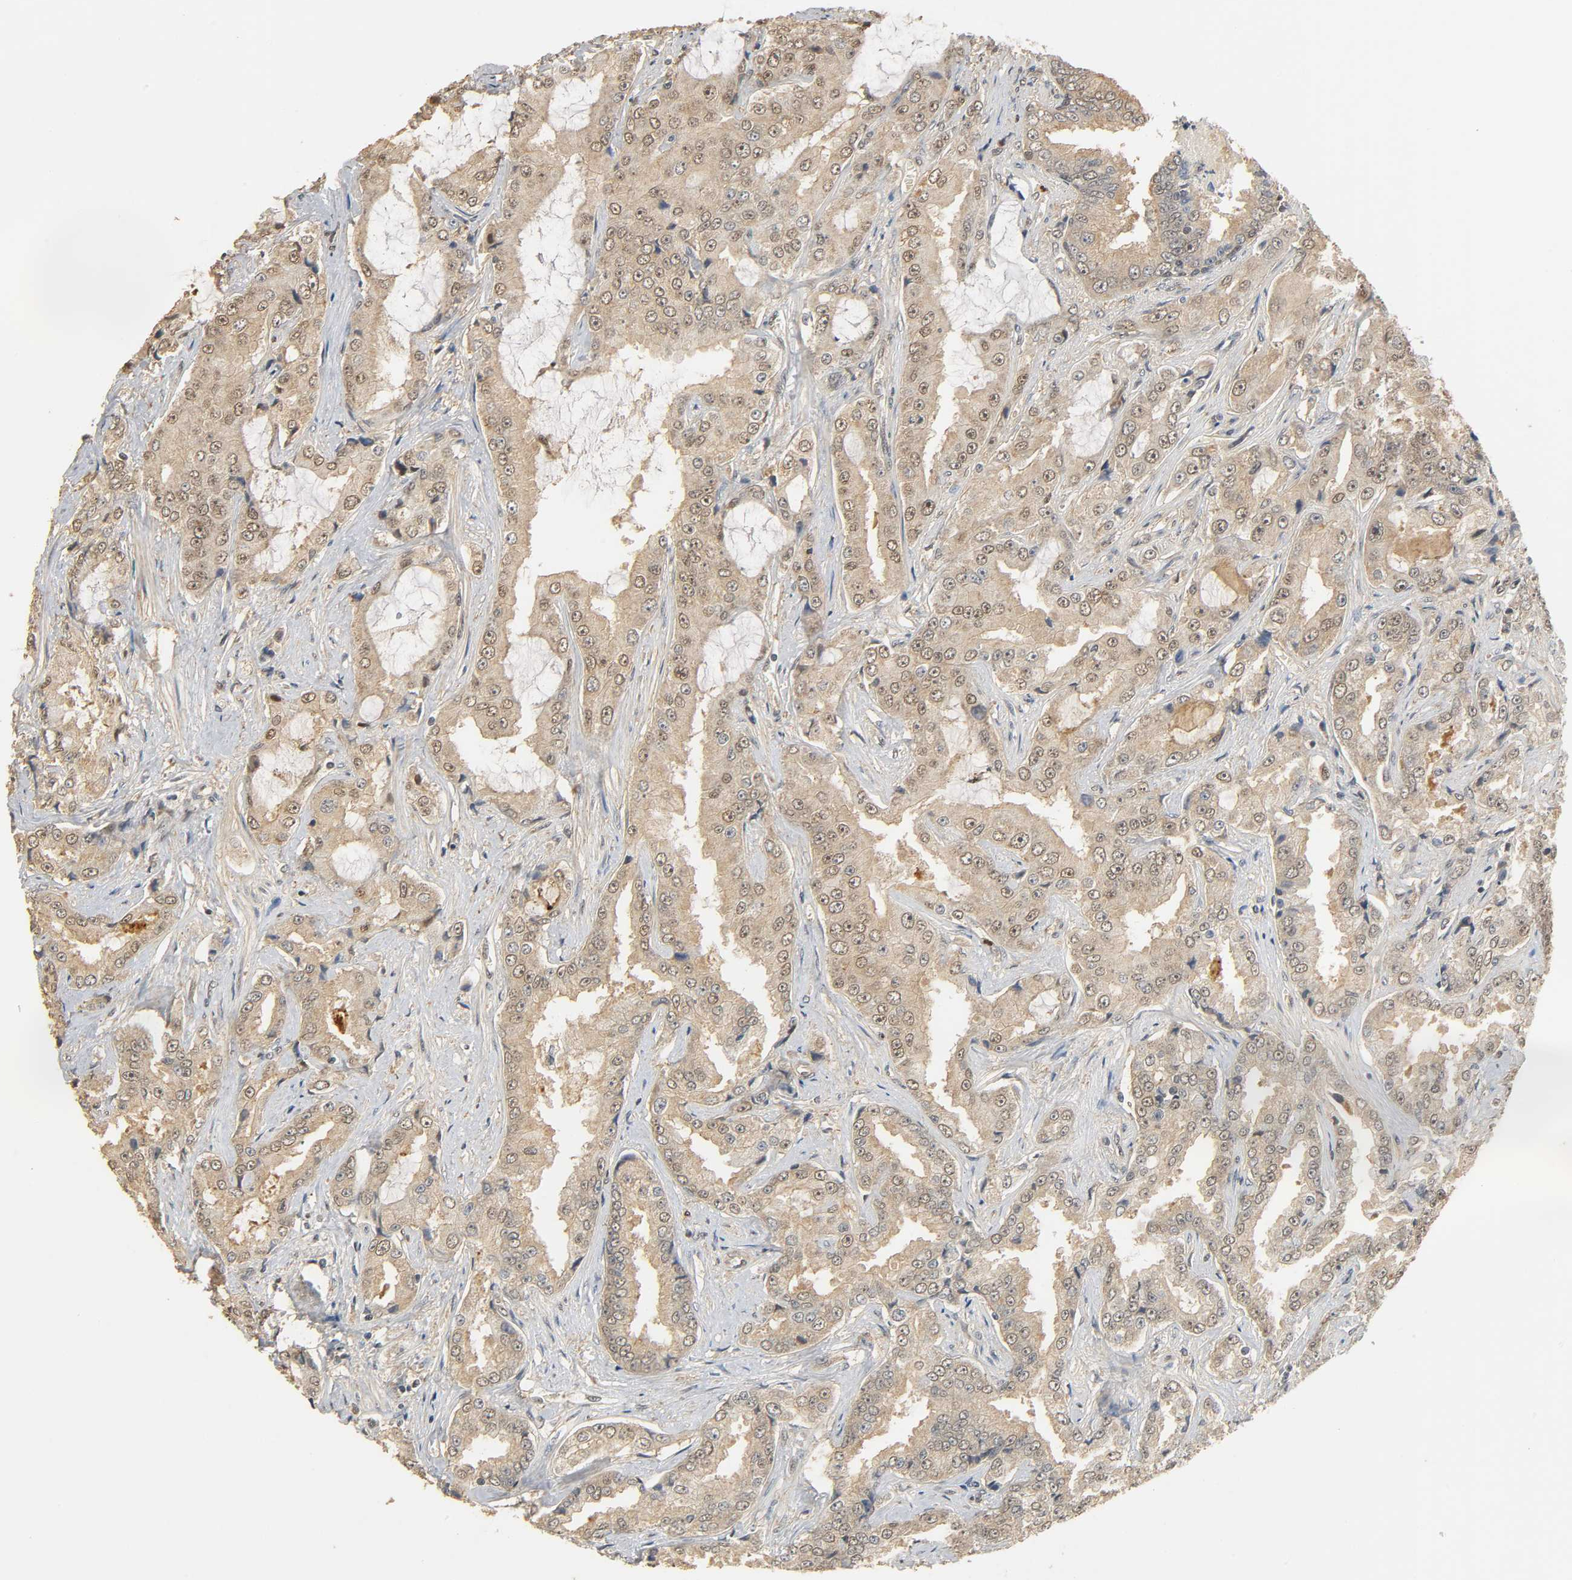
{"staining": {"intensity": "weak", "quantity": "25%-75%", "location": "cytoplasmic/membranous,nuclear"}, "tissue": "prostate cancer", "cell_type": "Tumor cells", "image_type": "cancer", "snomed": [{"axis": "morphology", "description": "Adenocarcinoma, High grade"}, {"axis": "topography", "description": "Prostate"}], "caption": "Immunohistochemical staining of human adenocarcinoma (high-grade) (prostate) reveals low levels of weak cytoplasmic/membranous and nuclear expression in approximately 25%-75% of tumor cells.", "gene": "ZFPM2", "patient": {"sex": "male", "age": 73}}